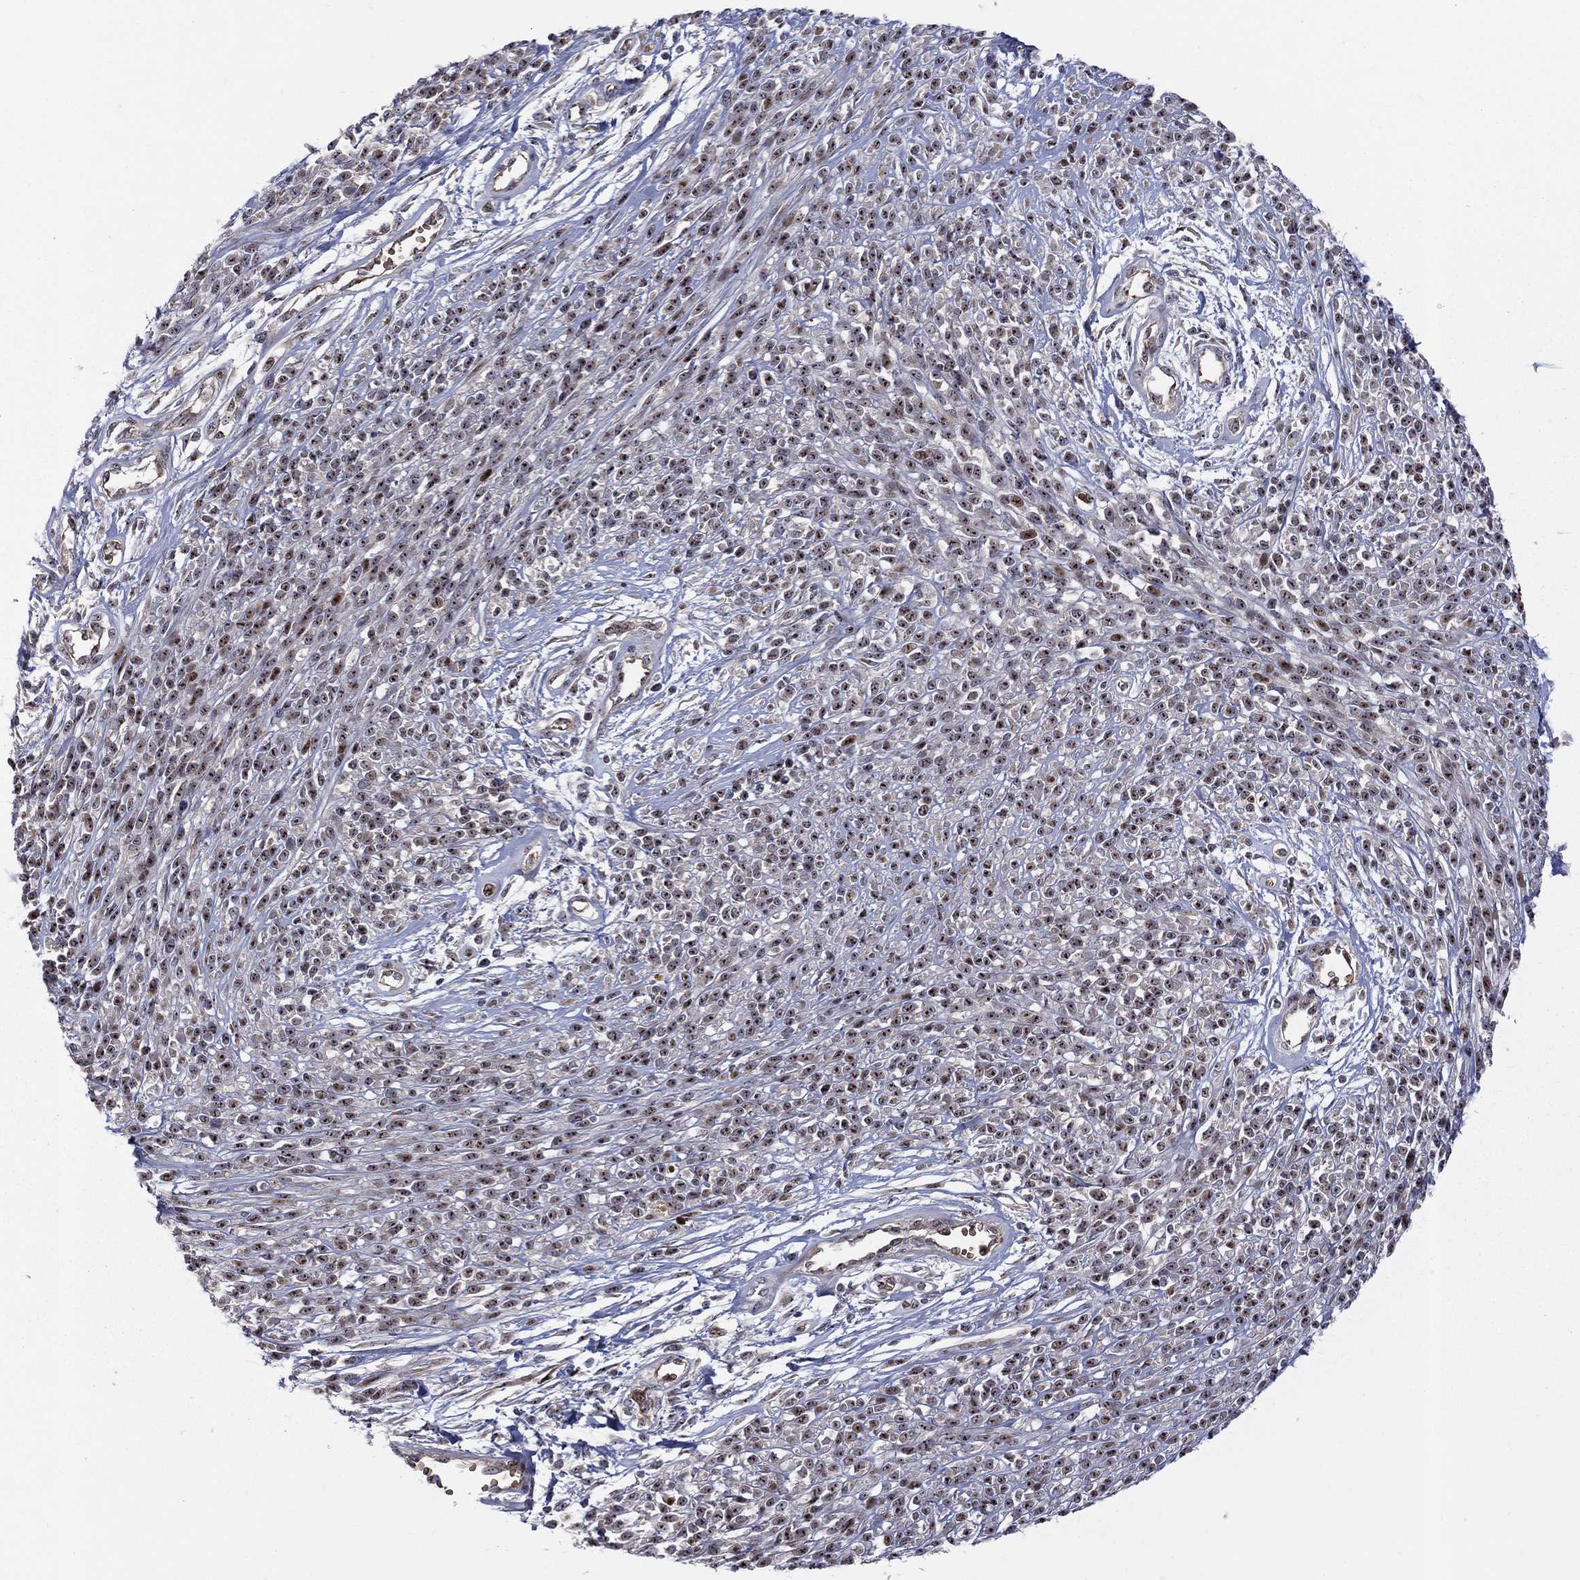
{"staining": {"intensity": "strong", "quantity": "<25%", "location": "nuclear"}, "tissue": "melanoma", "cell_type": "Tumor cells", "image_type": "cancer", "snomed": [{"axis": "morphology", "description": "Malignant melanoma, NOS"}, {"axis": "topography", "description": "Skin"}, {"axis": "topography", "description": "Skin of trunk"}], "caption": "Immunohistochemical staining of human malignant melanoma reveals medium levels of strong nuclear positivity in approximately <25% of tumor cells.", "gene": "VHL", "patient": {"sex": "male", "age": 74}}